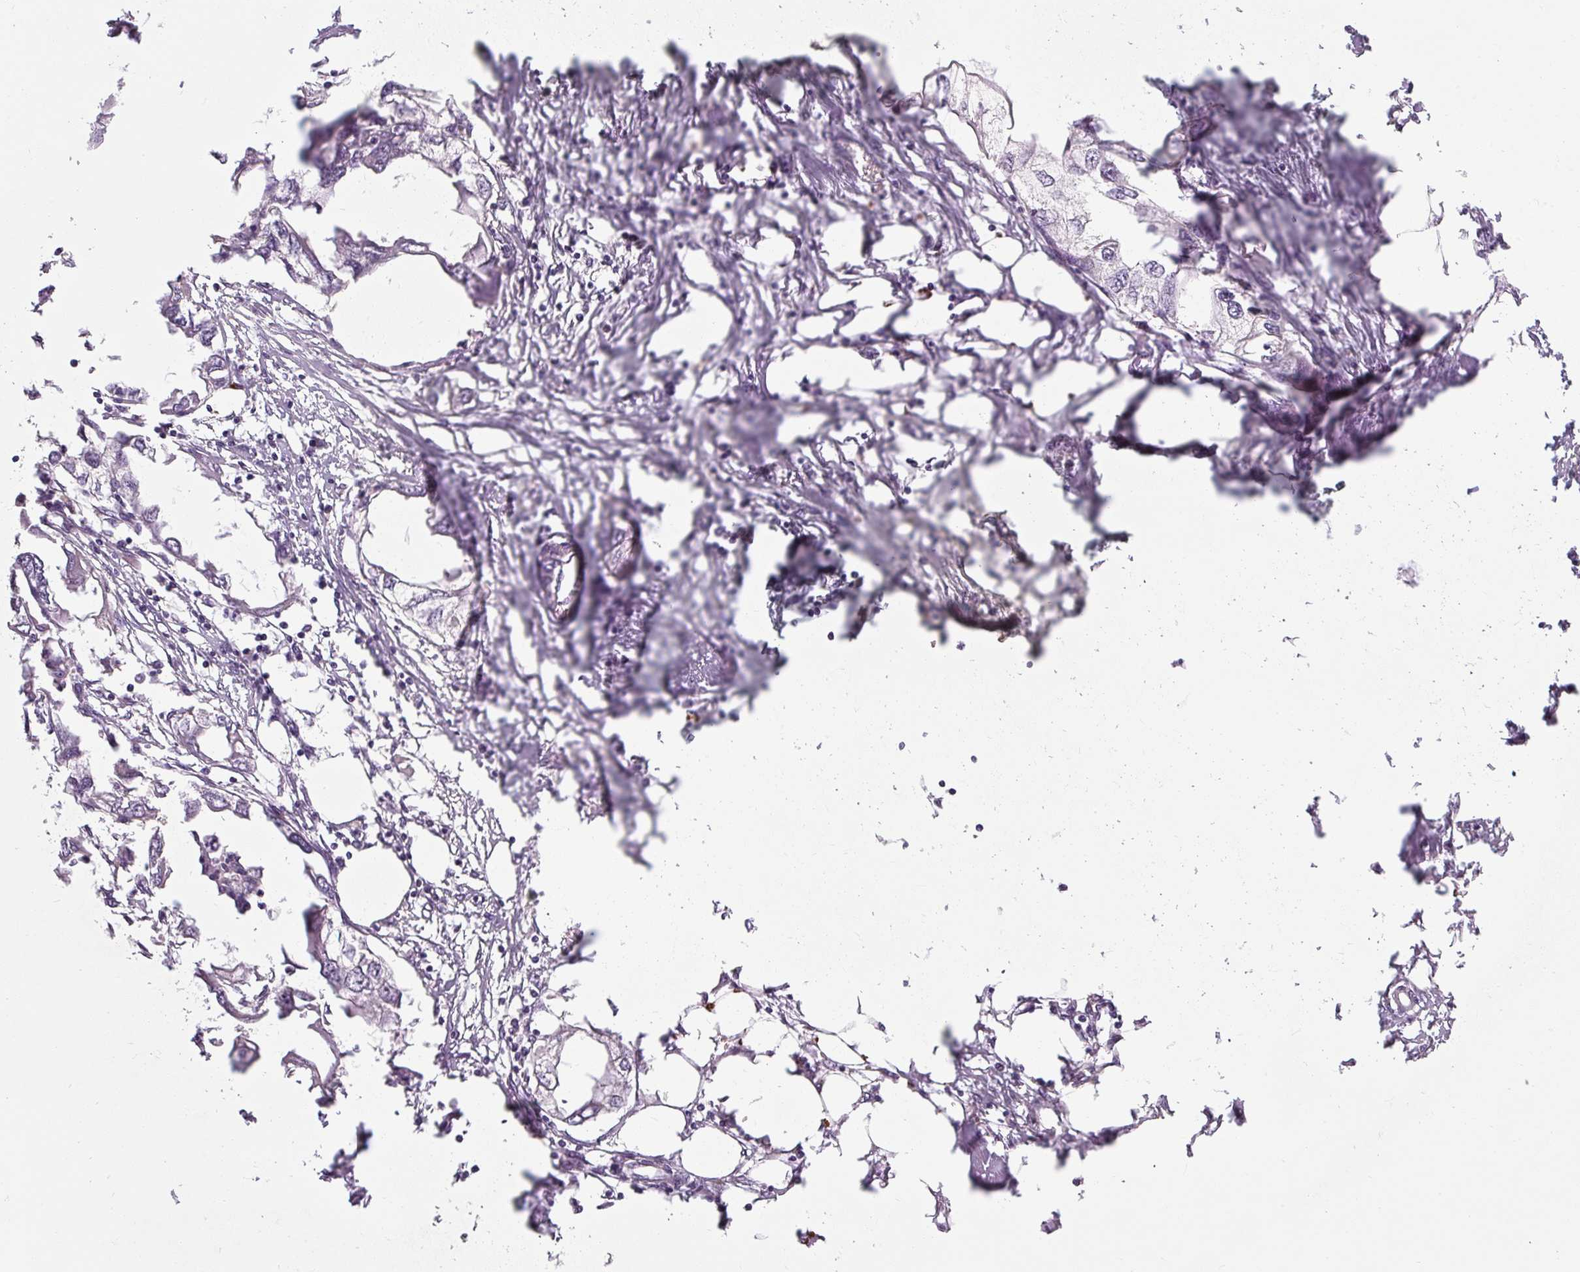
{"staining": {"intensity": "negative", "quantity": "none", "location": "none"}, "tissue": "endometrial cancer", "cell_type": "Tumor cells", "image_type": "cancer", "snomed": [{"axis": "morphology", "description": "Adenocarcinoma, NOS"}, {"axis": "morphology", "description": "Adenocarcinoma, metastatic, NOS"}, {"axis": "topography", "description": "Adipose tissue"}, {"axis": "topography", "description": "Endometrium"}], "caption": "Immunohistochemical staining of endometrial cancer displays no significant staining in tumor cells.", "gene": "CFAP65", "patient": {"sex": "female", "age": 67}}